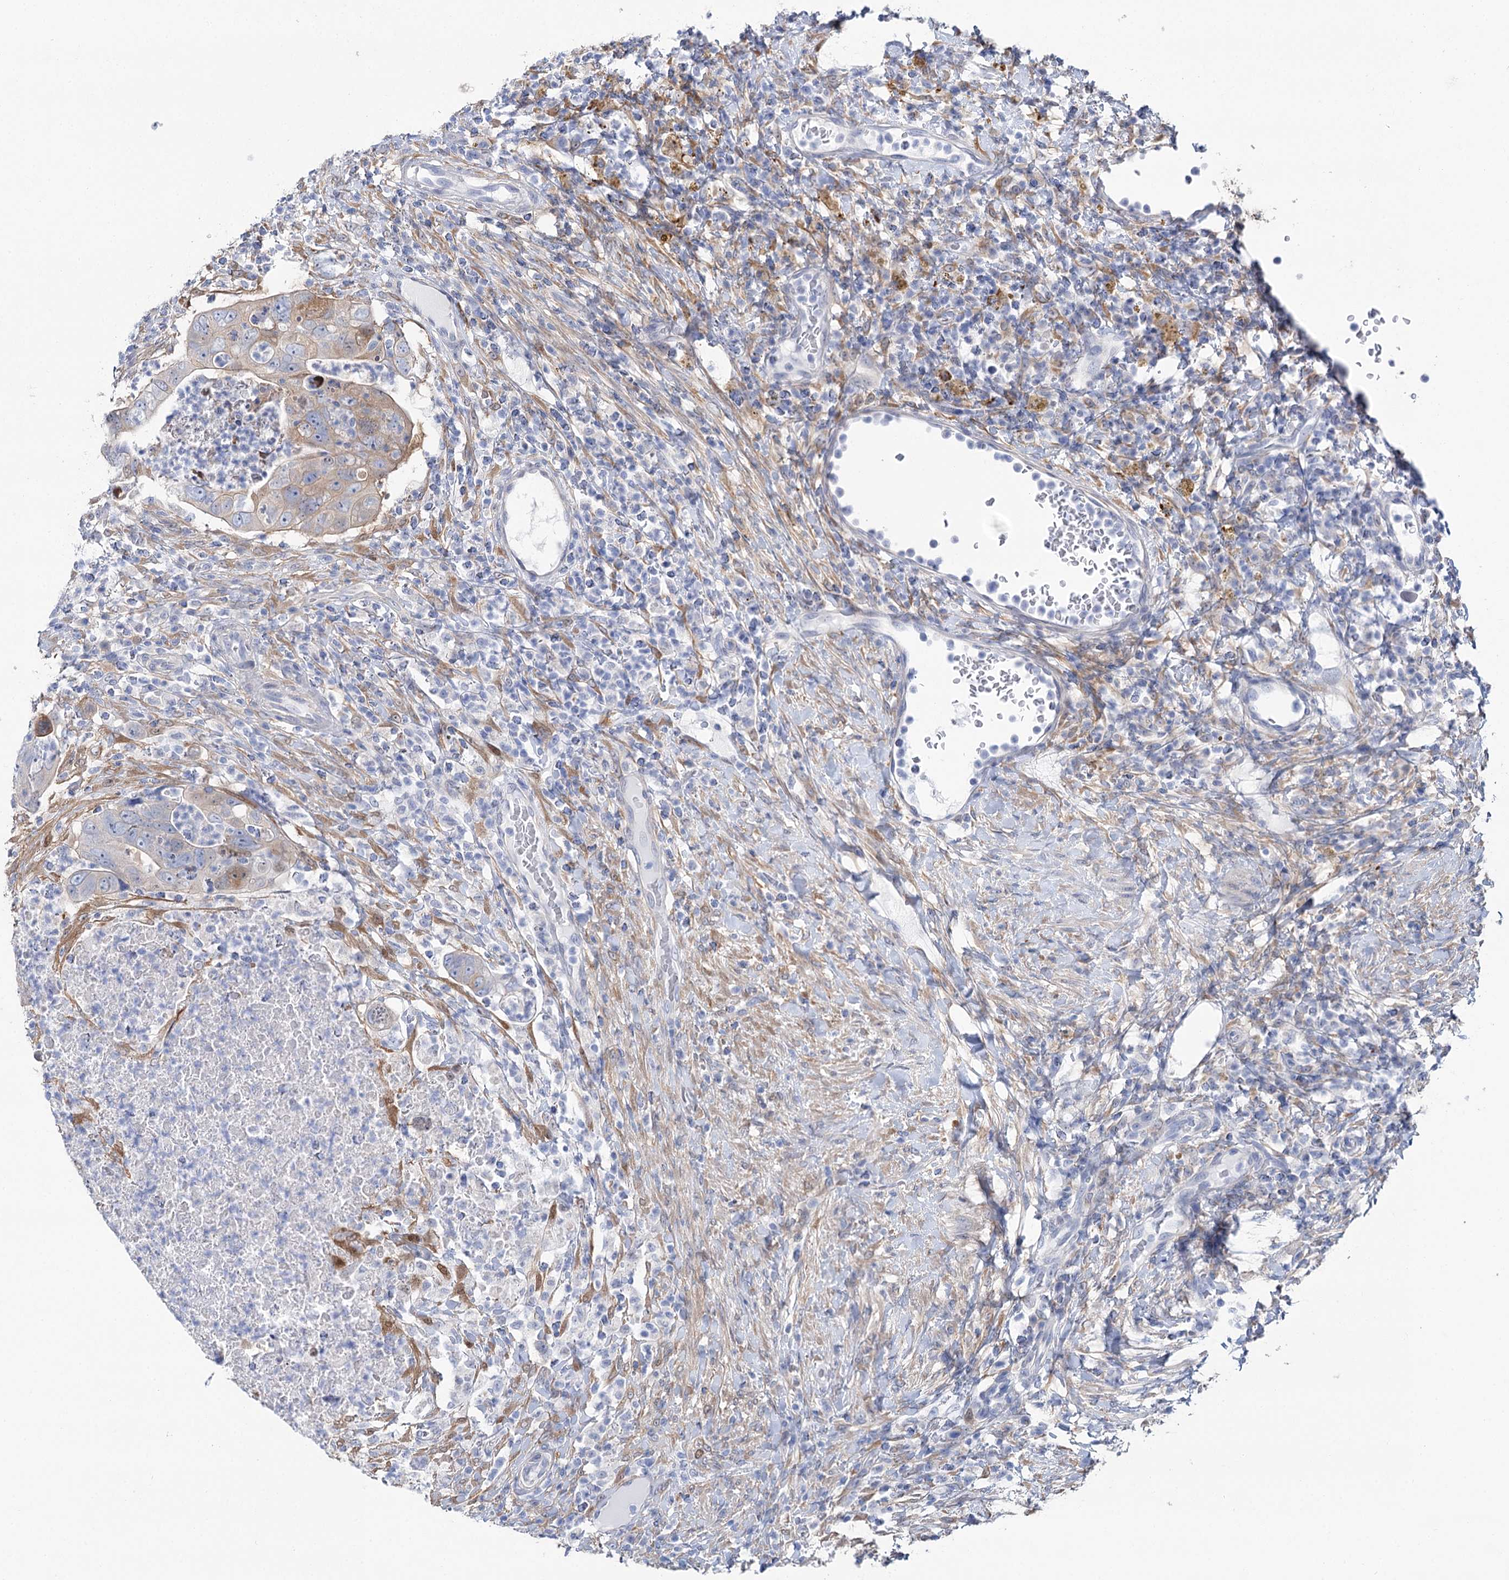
{"staining": {"intensity": "moderate", "quantity": "<25%", "location": "cytoplasmic/membranous"}, "tissue": "colorectal cancer", "cell_type": "Tumor cells", "image_type": "cancer", "snomed": [{"axis": "morphology", "description": "Adenocarcinoma, NOS"}, {"axis": "topography", "description": "Rectum"}], "caption": "Adenocarcinoma (colorectal) tissue shows moderate cytoplasmic/membranous expression in approximately <25% of tumor cells, visualized by immunohistochemistry. Immunohistochemistry (ihc) stains the protein in brown and the nuclei are stained blue.", "gene": "UGDH", "patient": {"sex": "male", "age": 59}}